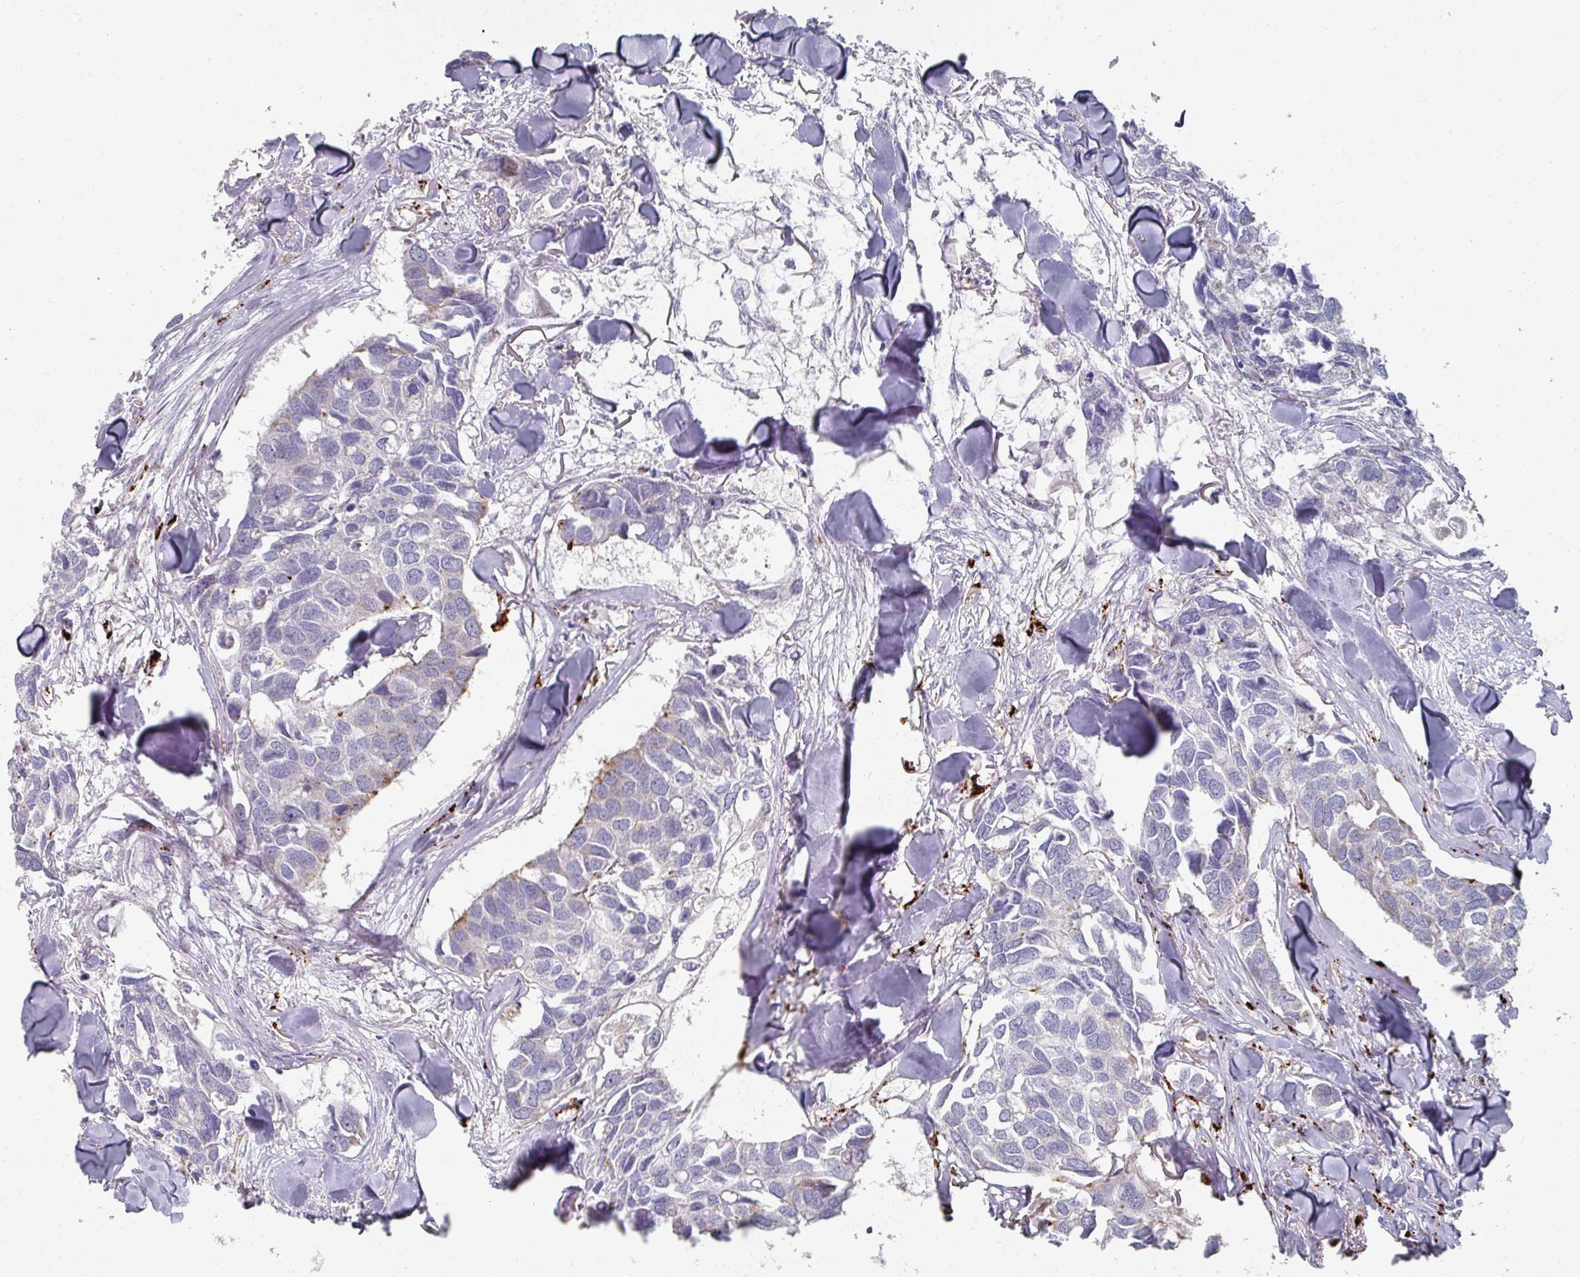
{"staining": {"intensity": "negative", "quantity": "none", "location": "none"}, "tissue": "breast cancer", "cell_type": "Tumor cells", "image_type": "cancer", "snomed": [{"axis": "morphology", "description": "Duct carcinoma"}, {"axis": "topography", "description": "Breast"}], "caption": "This is an immunohistochemistry photomicrograph of intraductal carcinoma (breast). There is no staining in tumor cells.", "gene": "NT5C1A", "patient": {"sex": "female", "age": 83}}